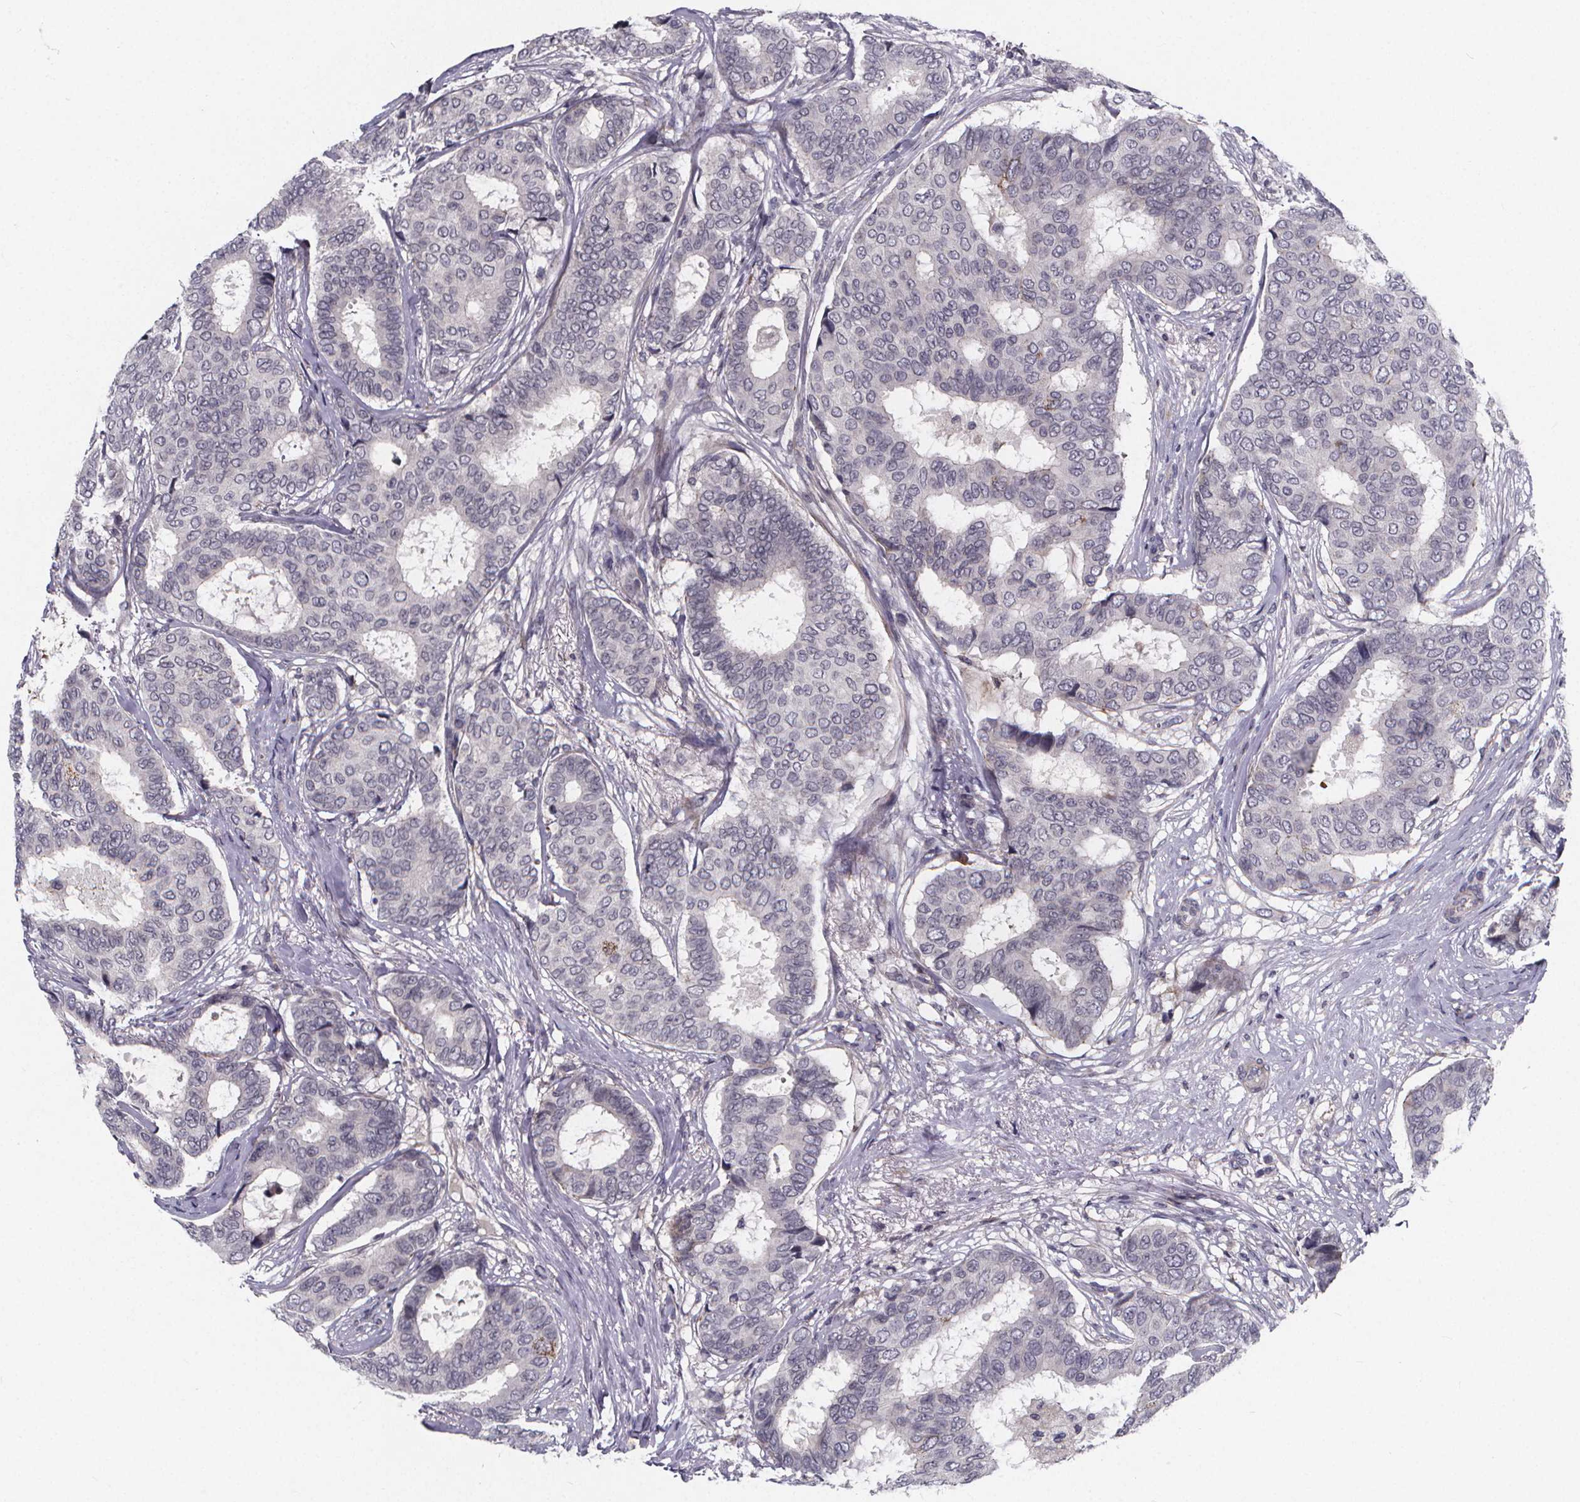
{"staining": {"intensity": "negative", "quantity": "none", "location": "none"}, "tissue": "breast cancer", "cell_type": "Tumor cells", "image_type": "cancer", "snomed": [{"axis": "morphology", "description": "Duct carcinoma"}, {"axis": "topography", "description": "Breast"}], "caption": "The photomicrograph reveals no significant staining in tumor cells of breast cancer.", "gene": "FBXW2", "patient": {"sex": "female", "age": 75}}